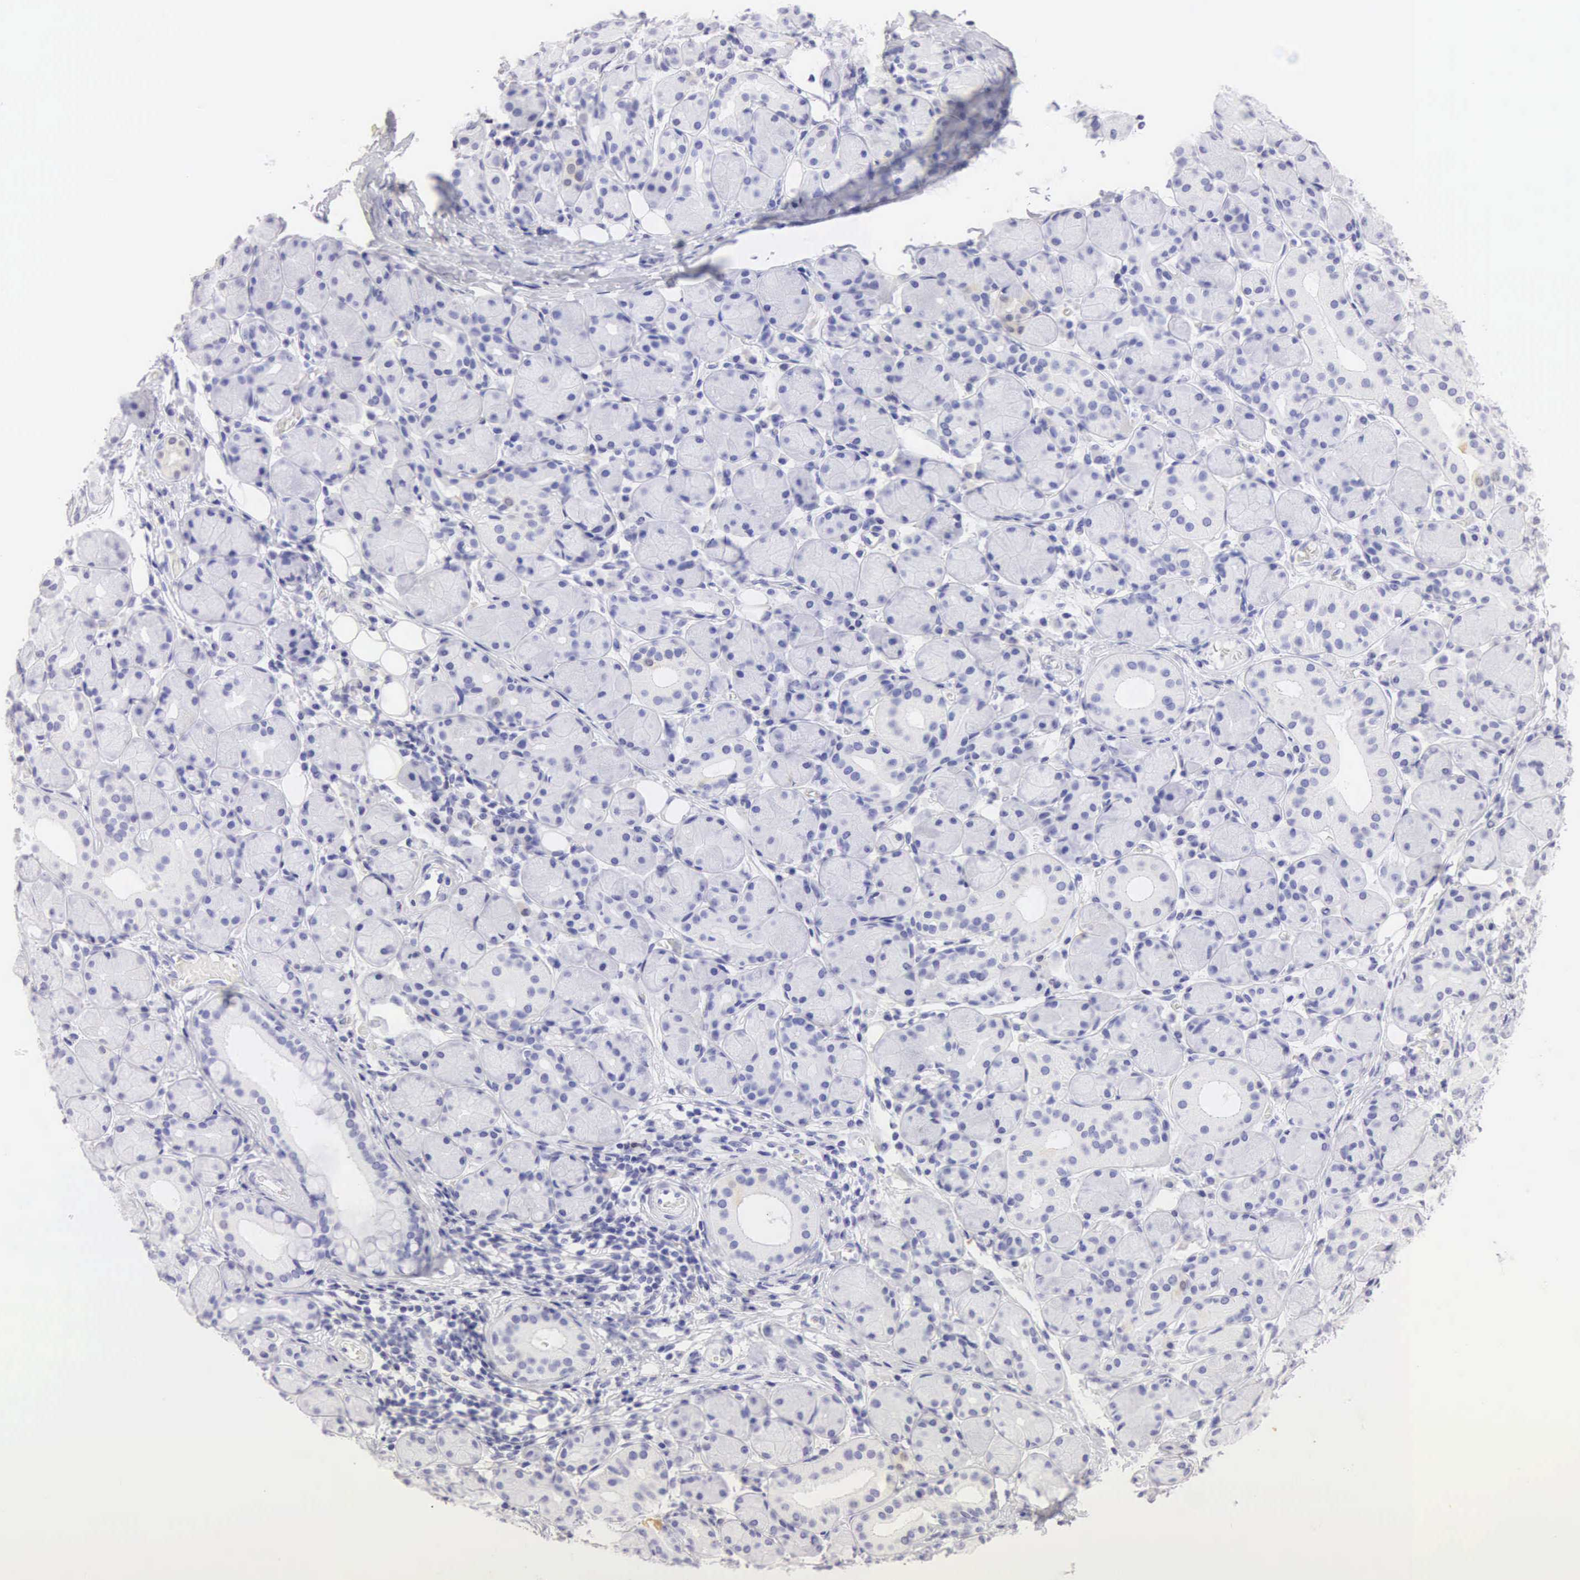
{"staining": {"intensity": "negative", "quantity": "none", "location": "none"}, "tissue": "salivary gland", "cell_type": "Glandular cells", "image_type": "normal", "snomed": [{"axis": "morphology", "description": "Normal tissue, NOS"}, {"axis": "topography", "description": "Salivary gland"}, {"axis": "topography", "description": "Peripheral nerve tissue"}], "caption": "Immunohistochemistry (IHC) of unremarkable salivary gland reveals no positivity in glandular cells. (Stains: DAB (3,3'-diaminobenzidine) immunohistochemistry (IHC) with hematoxylin counter stain, Microscopy: brightfield microscopy at high magnification).", "gene": "CDKN2A", "patient": {"sex": "male", "age": 62}}